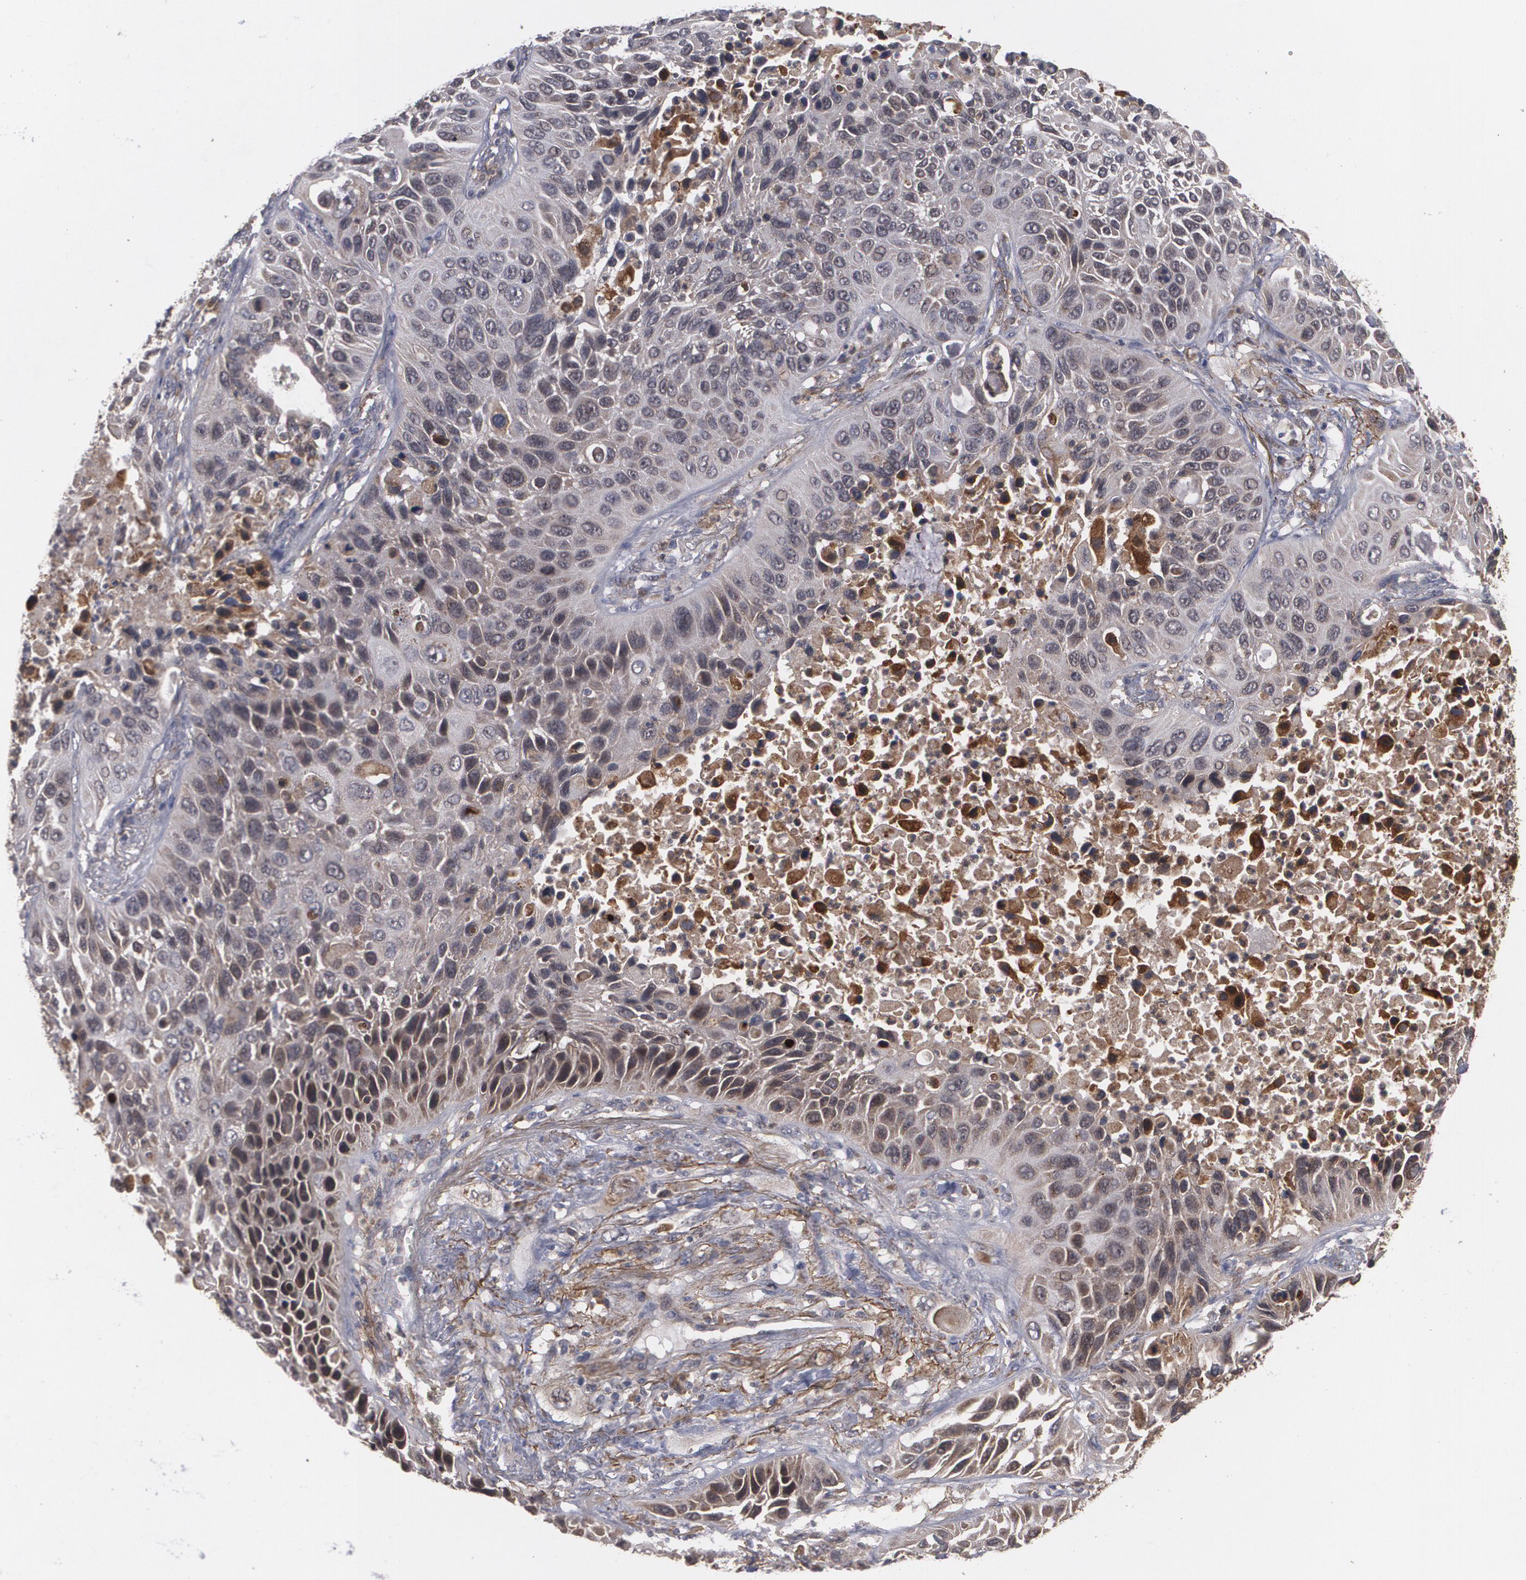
{"staining": {"intensity": "weak", "quantity": "25%-75%", "location": "cytoplasmic/membranous"}, "tissue": "lung cancer", "cell_type": "Tumor cells", "image_type": "cancer", "snomed": [{"axis": "morphology", "description": "Squamous cell carcinoma, NOS"}, {"axis": "topography", "description": "Lung"}], "caption": "Protein expression analysis of human lung cancer (squamous cell carcinoma) reveals weak cytoplasmic/membranous expression in approximately 25%-75% of tumor cells.", "gene": "BMP6", "patient": {"sex": "female", "age": 76}}